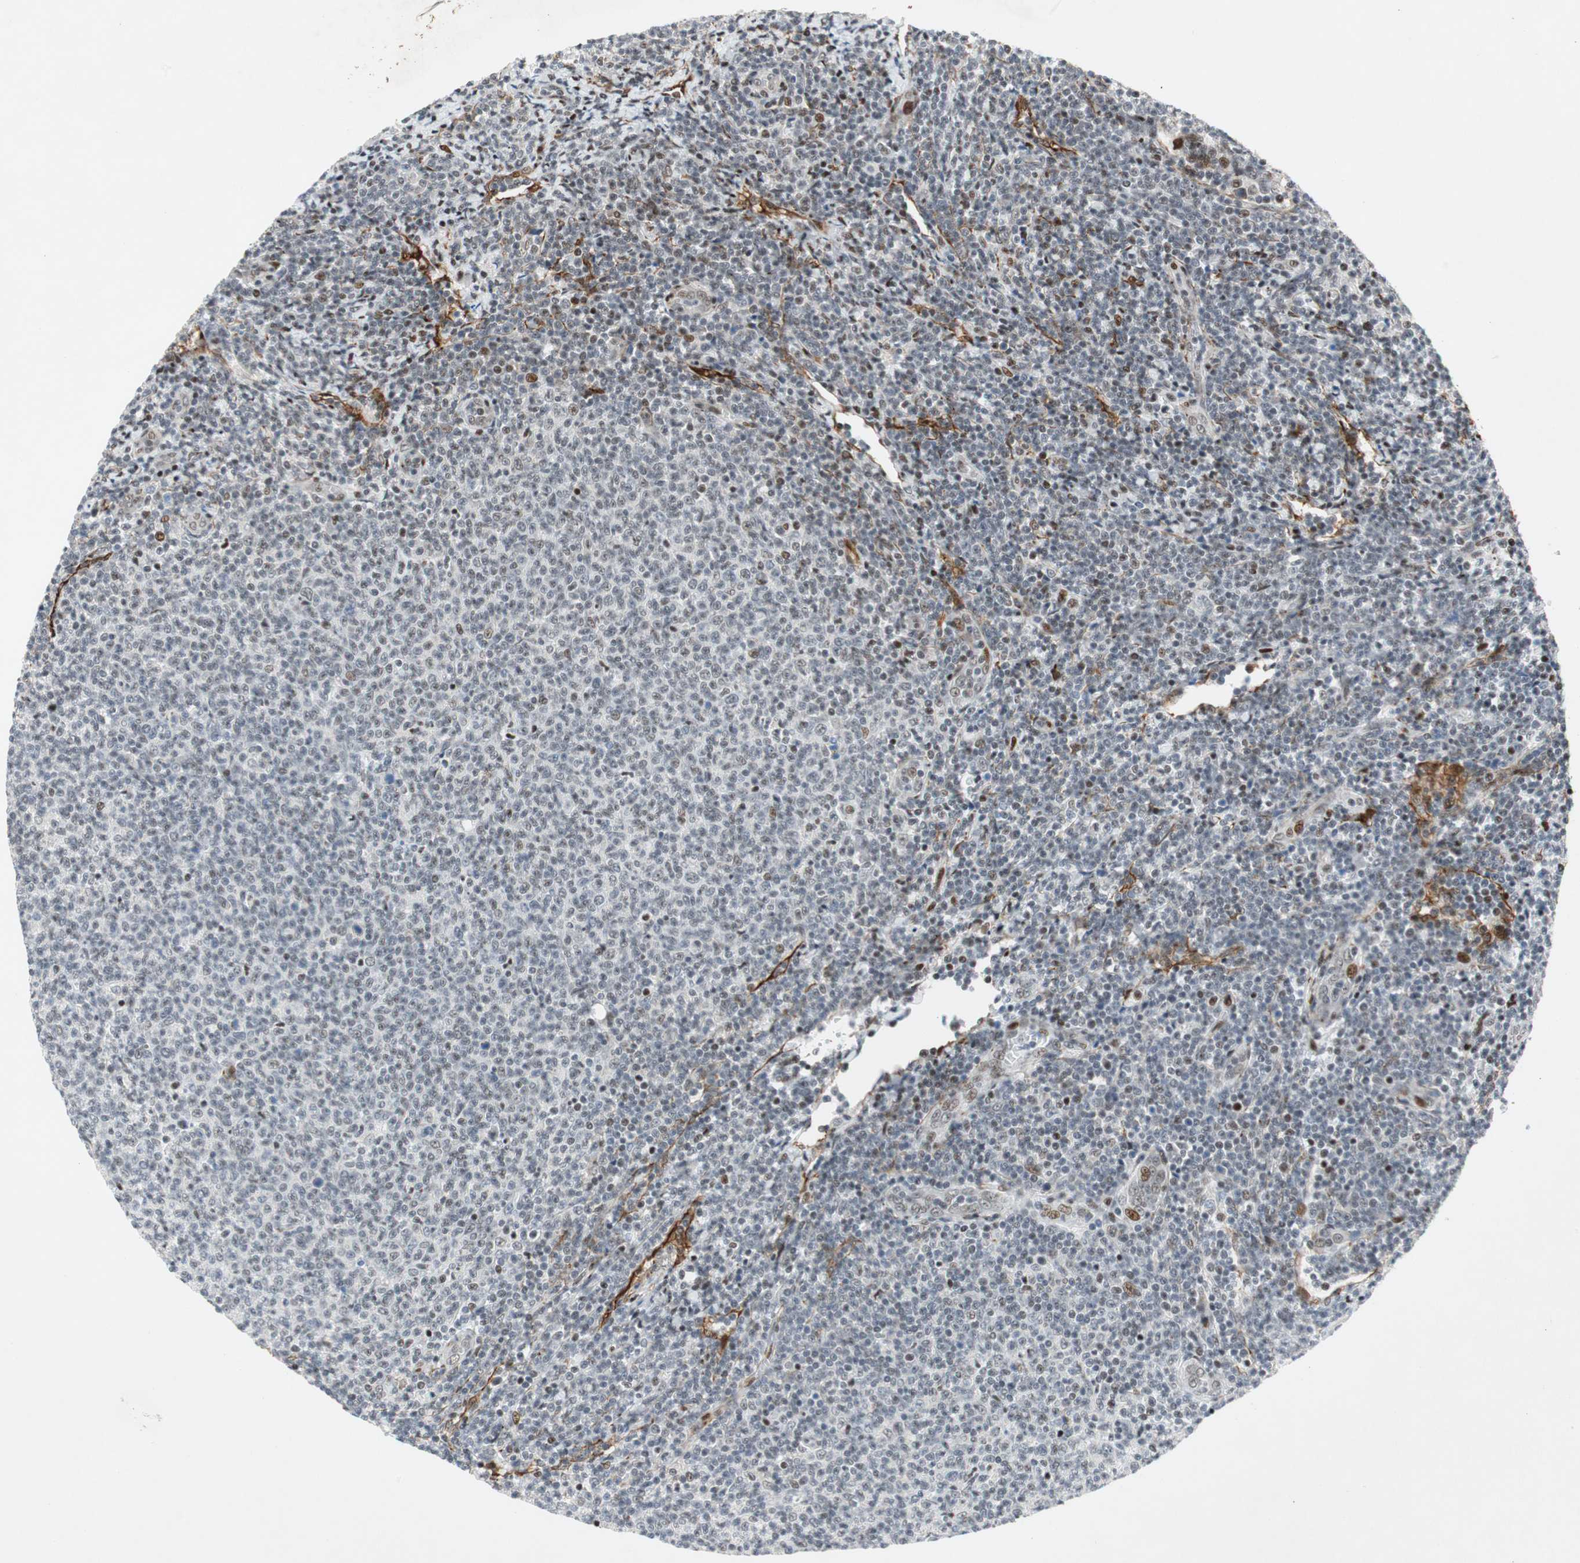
{"staining": {"intensity": "moderate", "quantity": "<25%", "location": "nuclear"}, "tissue": "lymphoma", "cell_type": "Tumor cells", "image_type": "cancer", "snomed": [{"axis": "morphology", "description": "Malignant lymphoma, non-Hodgkin's type, Low grade"}, {"axis": "topography", "description": "Lymph node"}], "caption": "Immunohistochemical staining of lymphoma exhibits low levels of moderate nuclear staining in approximately <25% of tumor cells. The staining was performed using DAB, with brown indicating positive protein expression. Nuclei are stained blue with hematoxylin.", "gene": "FBXO44", "patient": {"sex": "male", "age": 66}}